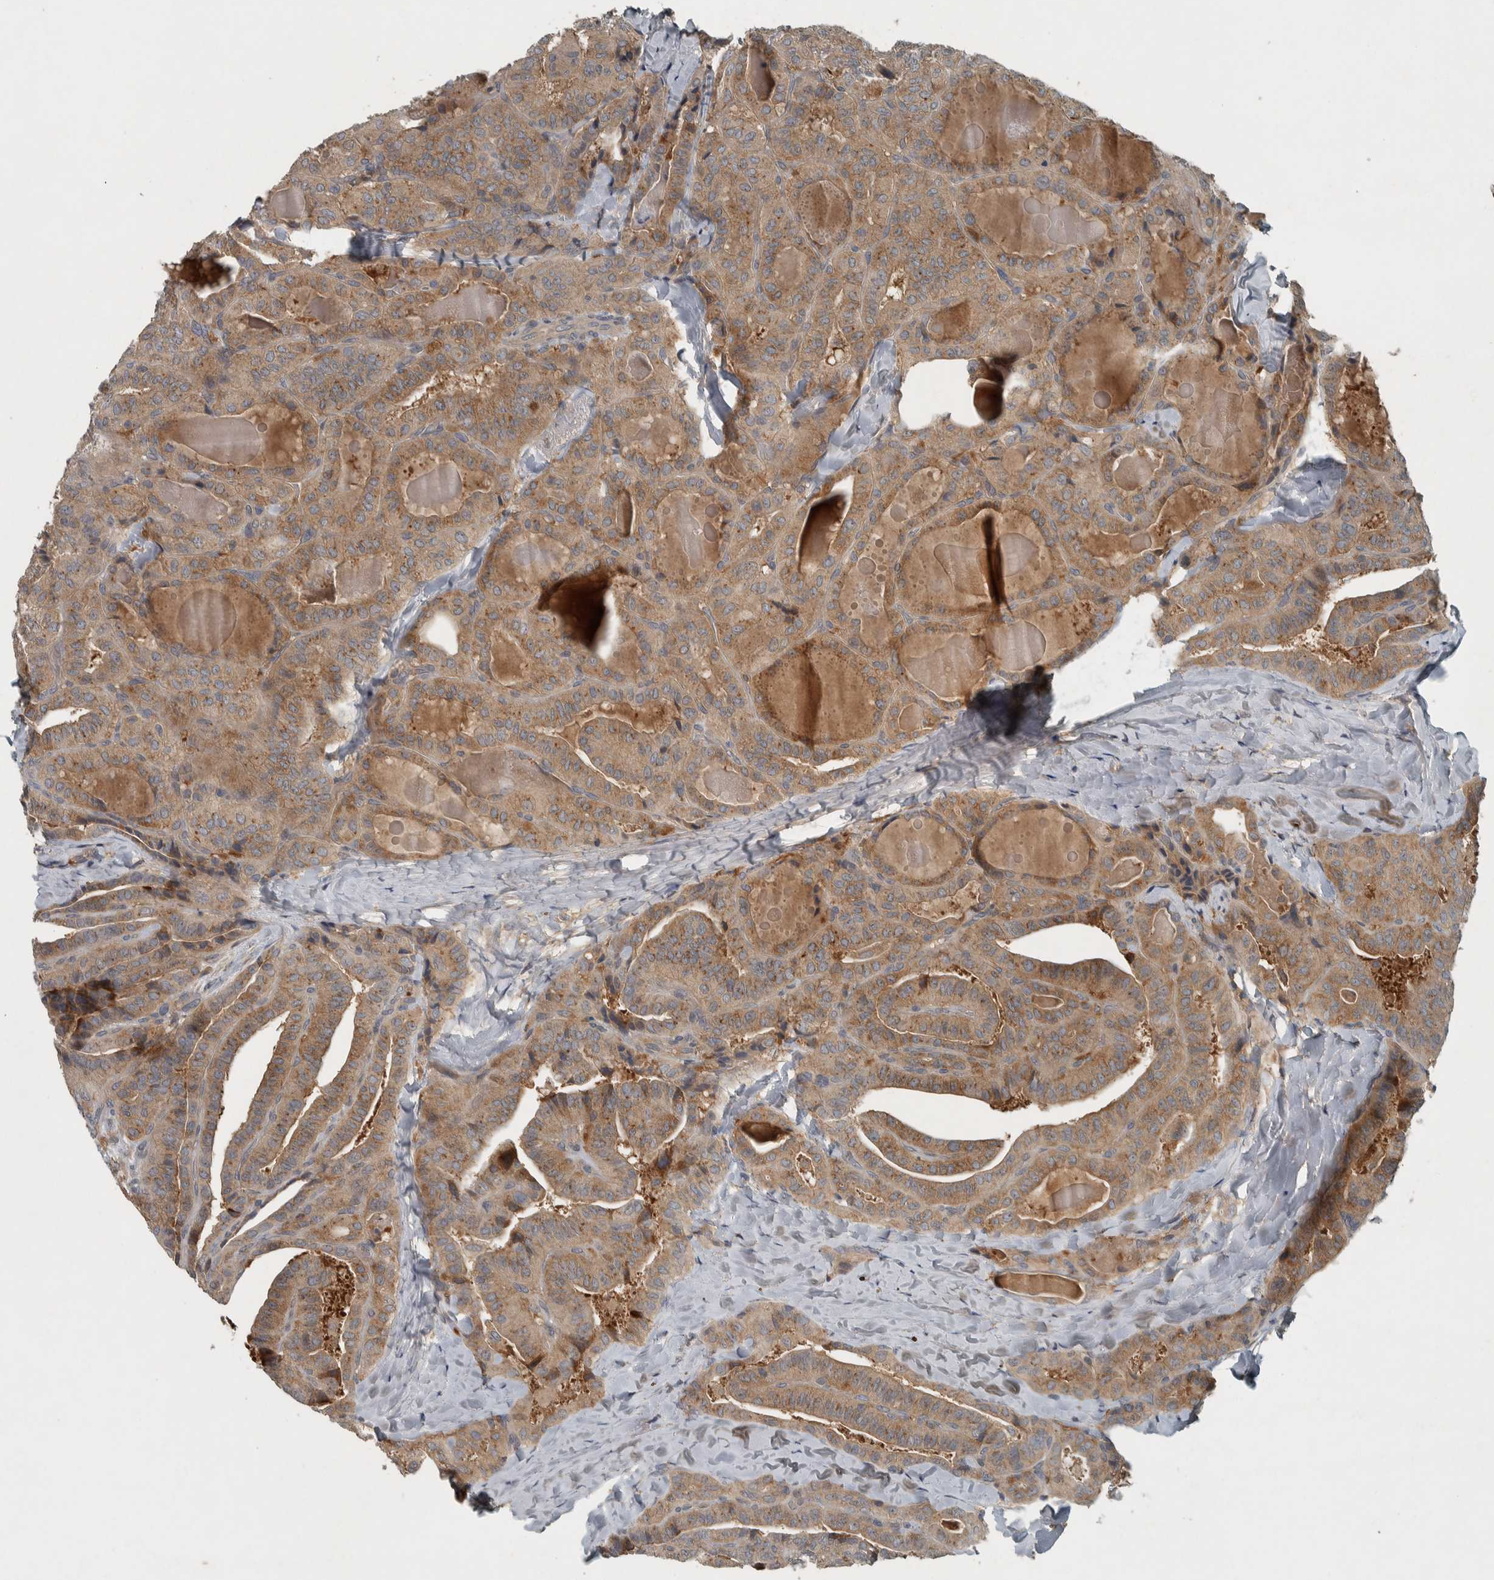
{"staining": {"intensity": "moderate", "quantity": ">75%", "location": "cytoplasmic/membranous"}, "tissue": "thyroid cancer", "cell_type": "Tumor cells", "image_type": "cancer", "snomed": [{"axis": "morphology", "description": "Papillary adenocarcinoma, NOS"}, {"axis": "topography", "description": "Thyroid gland"}], "caption": "The immunohistochemical stain labels moderate cytoplasmic/membranous expression in tumor cells of thyroid papillary adenocarcinoma tissue.", "gene": "CLCN2", "patient": {"sex": "male", "age": 77}}